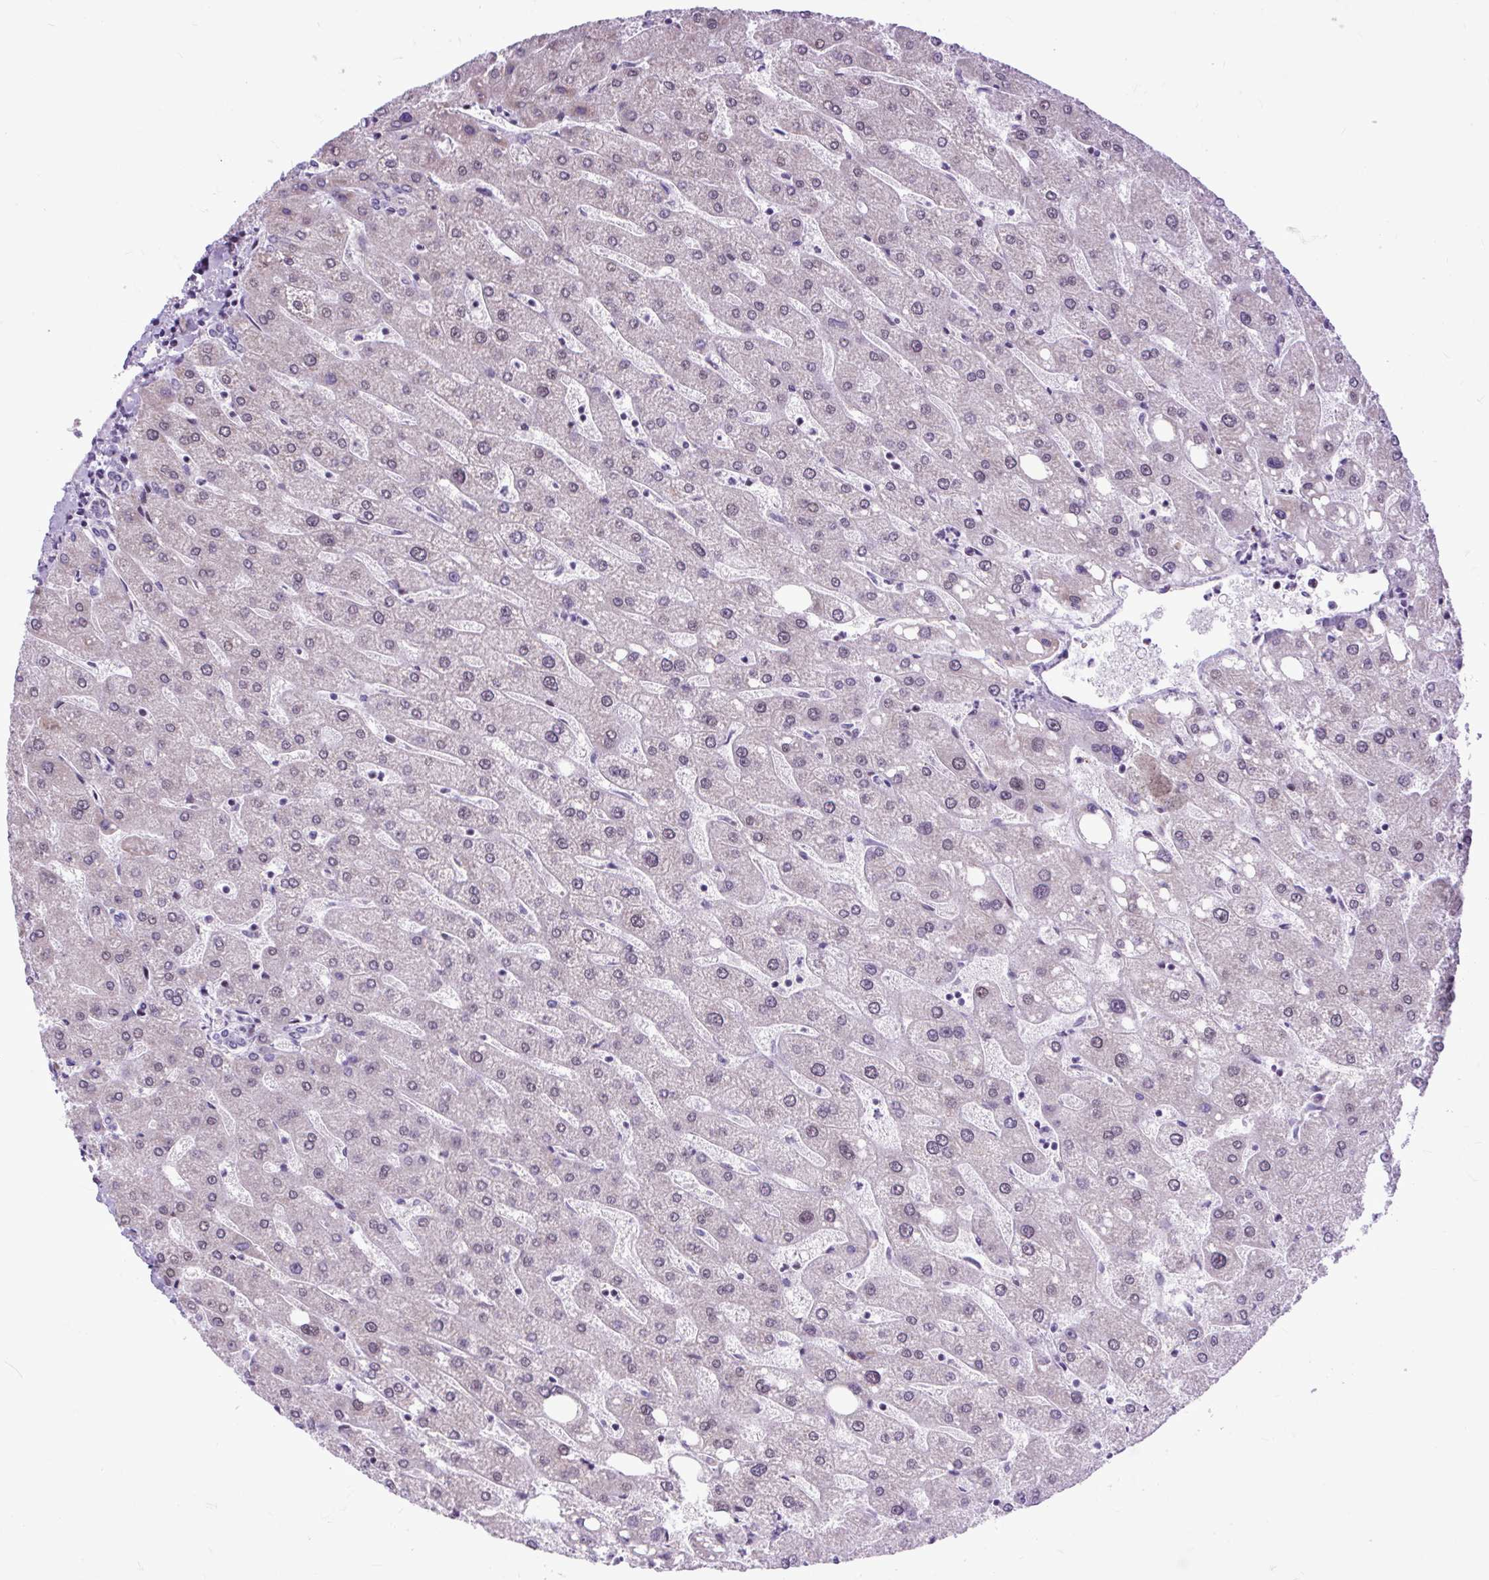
{"staining": {"intensity": "negative", "quantity": "none", "location": "none"}, "tissue": "liver", "cell_type": "Cholangiocytes", "image_type": "normal", "snomed": [{"axis": "morphology", "description": "Normal tissue, NOS"}, {"axis": "topography", "description": "Liver"}], "caption": "High power microscopy histopathology image of an immunohistochemistry (IHC) histopathology image of normal liver, revealing no significant expression in cholangiocytes.", "gene": "CLK2", "patient": {"sex": "male", "age": 67}}